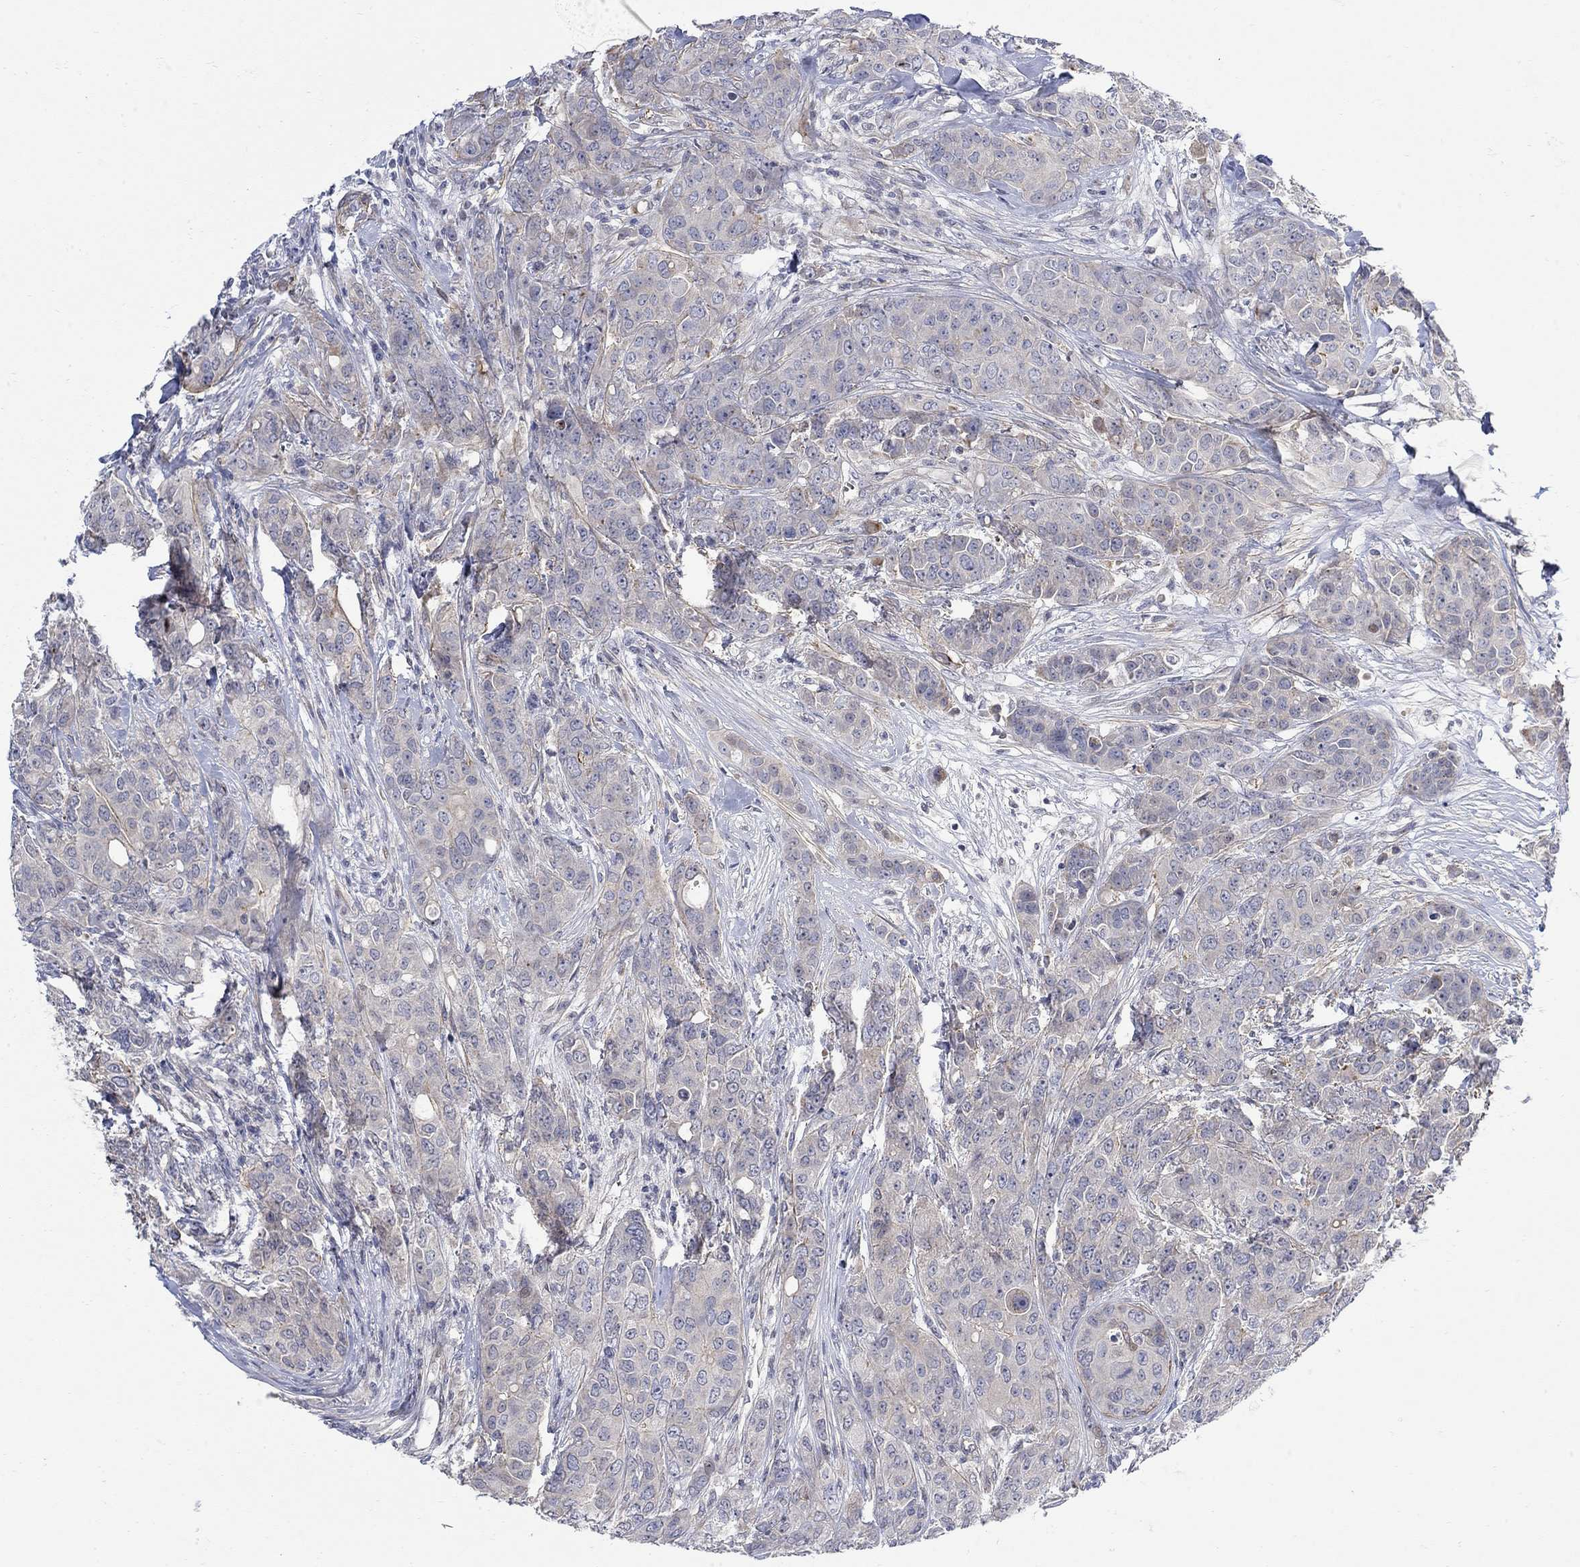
{"staining": {"intensity": "moderate", "quantity": "<25%", "location": "cytoplasmic/membranous"}, "tissue": "breast cancer", "cell_type": "Tumor cells", "image_type": "cancer", "snomed": [{"axis": "morphology", "description": "Duct carcinoma"}, {"axis": "topography", "description": "Breast"}], "caption": "Tumor cells display low levels of moderate cytoplasmic/membranous expression in approximately <25% of cells in human infiltrating ductal carcinoma (breast). (Stains: DAB in brown, nuclei in blue, Microscopy: brightfield microscopy at high magnification).", "gene": "SCN7A", "patient": {"sex": "female", "age": 43}}